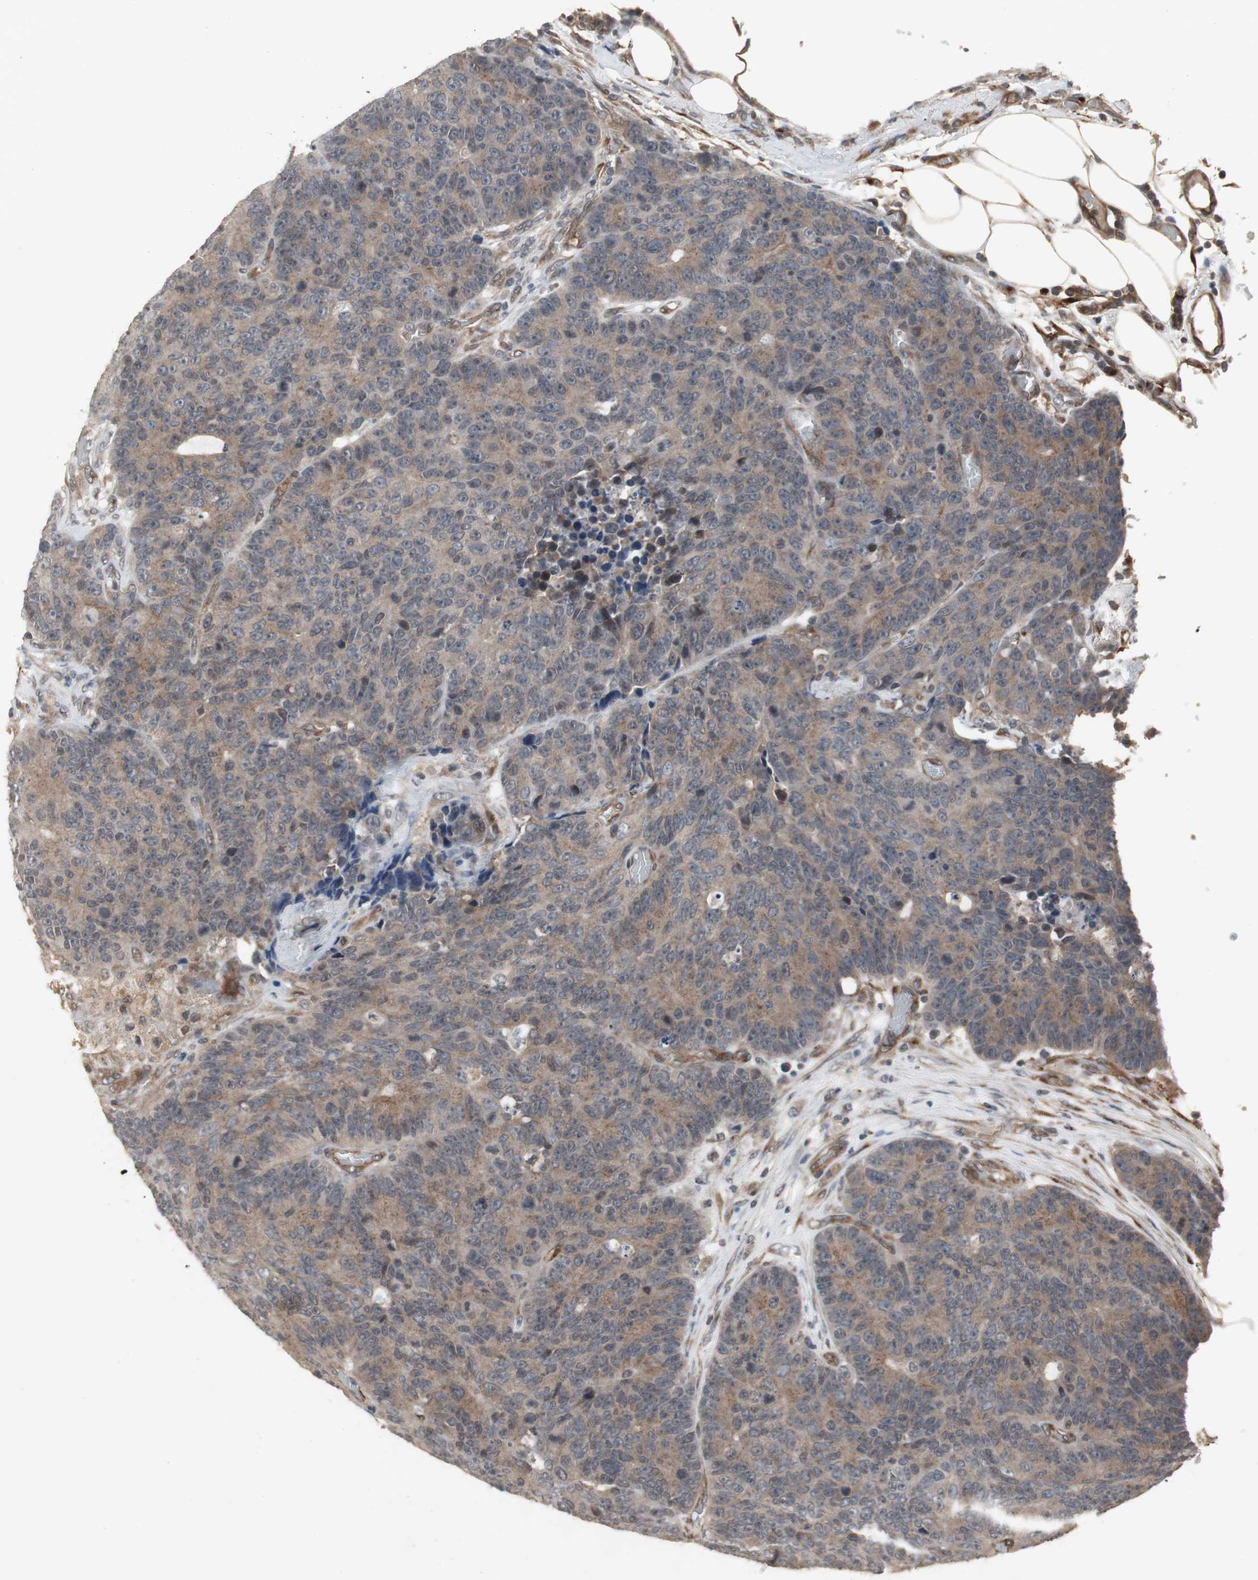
{"staining": {"intensity": "weak", "quantity": ">75%", "location": "cytoplasmic/membranous"}, "tissue": "colorectal cancer", "cell_type": "Tumor cells", "image_type": "cancer", "snomed": [{"axis": "morphology", "description": "Adenocarcinoma, NOS"}, {"axis": "topography", "description": "Colon"}], "caption": "High-magnification brightfield microscopy of colorectal cancer (adenocarcinoma) stained with DAB (3,3'-diaminobenzidine) (brown) and counterstained with hematoxylin (blue). tumor cells exhibit weak cytoplasmic/membranous staining is appreciated in about>75% of cells.", "gene": "ATP2B2", "patient": {"sex": "female", "age": 86}}